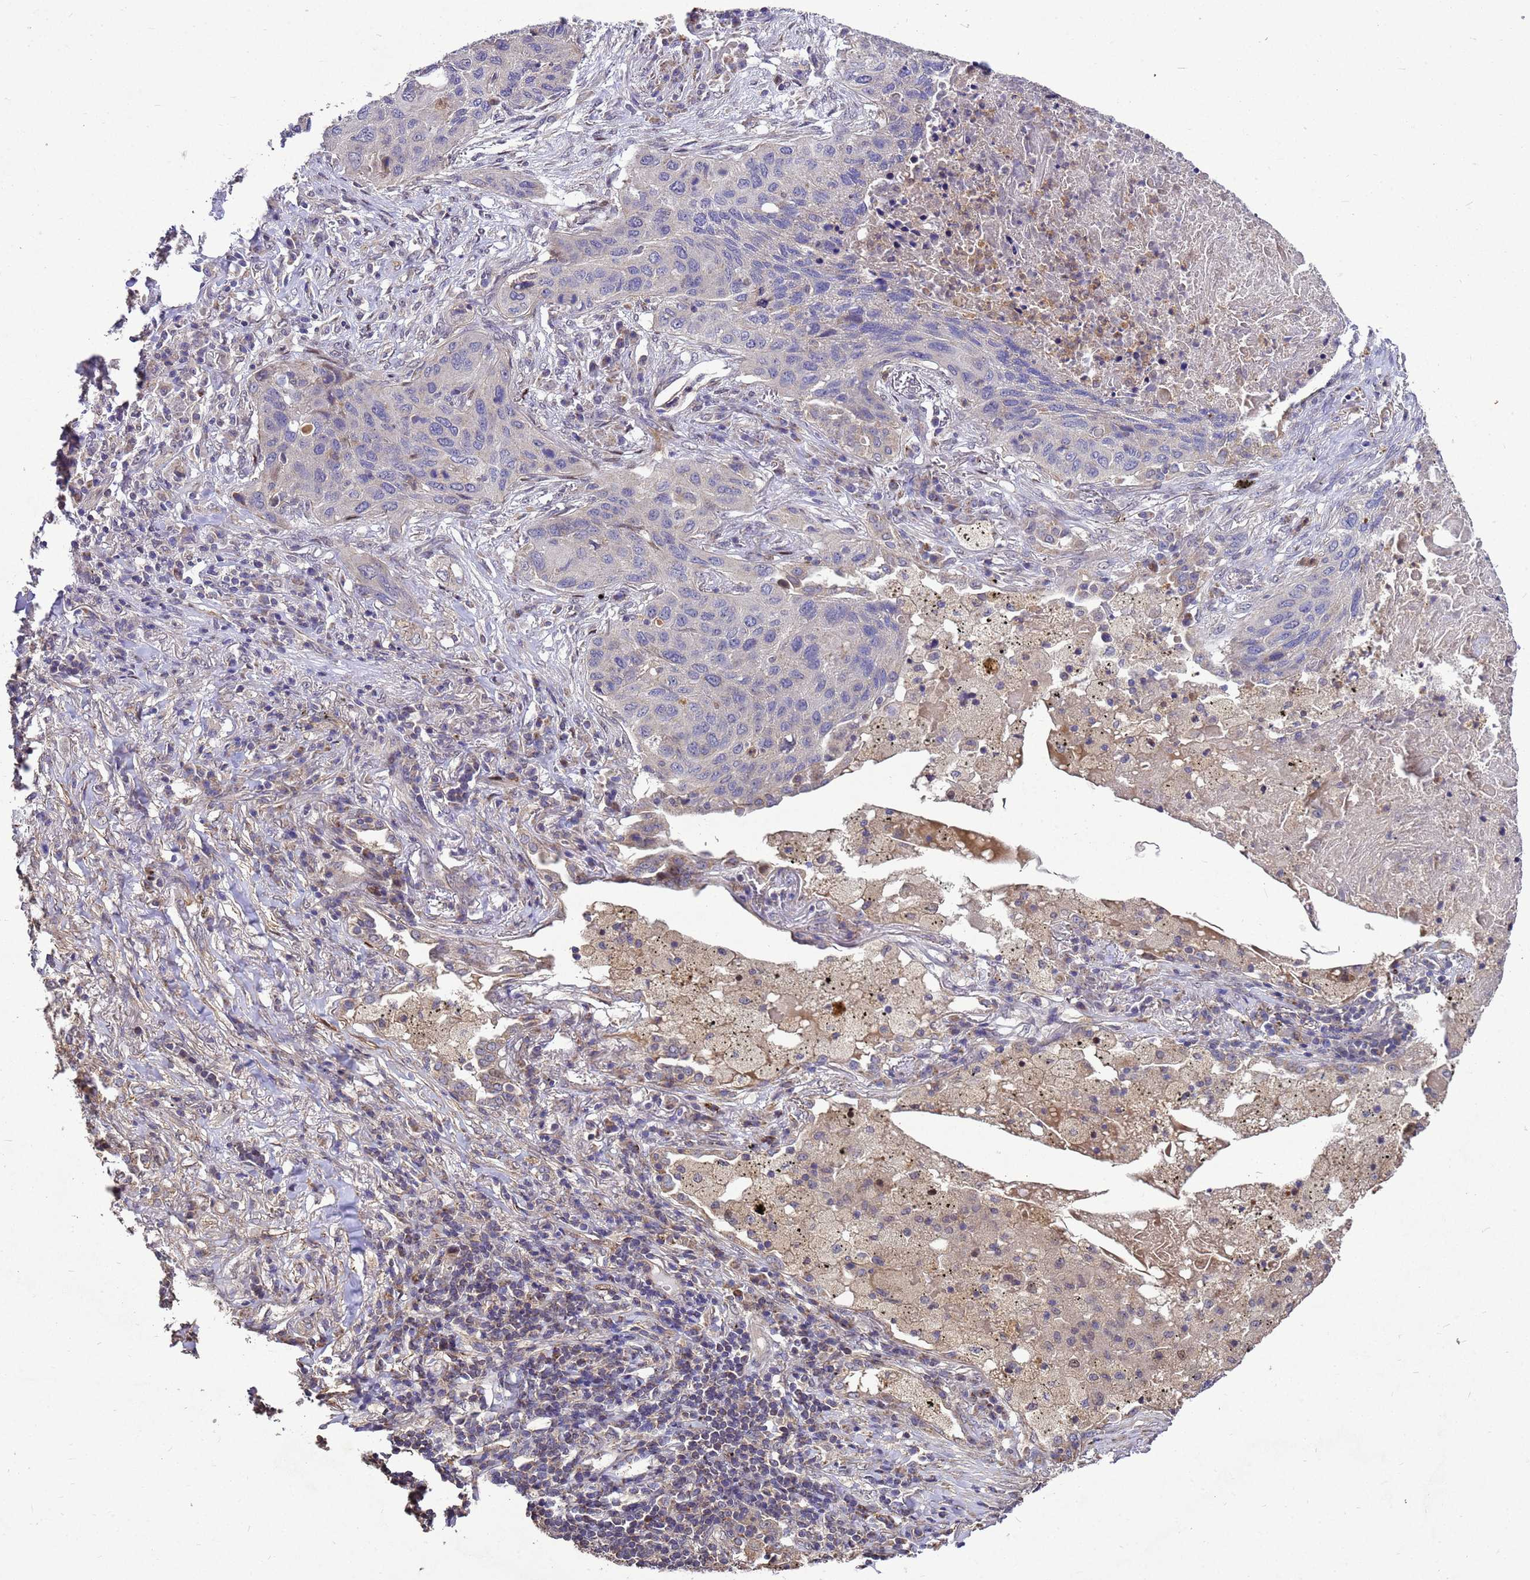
{"staining": {"intensity": "negative", "quantity": "none", "location": "none"}, "tissue": "lung cancer", "cell_type": "Tumor cells", "image_type": "cancer", "snomed": [{"axis": "morphology", "description": "Squamous cell carcinoma, NOS"}, {"axis": "topography", "description": "Lung"}], "caption": "There is no significant staining in tumor cells of lung cancer (squamous cell carcinoma). Nuclei are stained in blue.", "gene": "RSPRY1", "patient": {"sex": "female", "age": 63}}